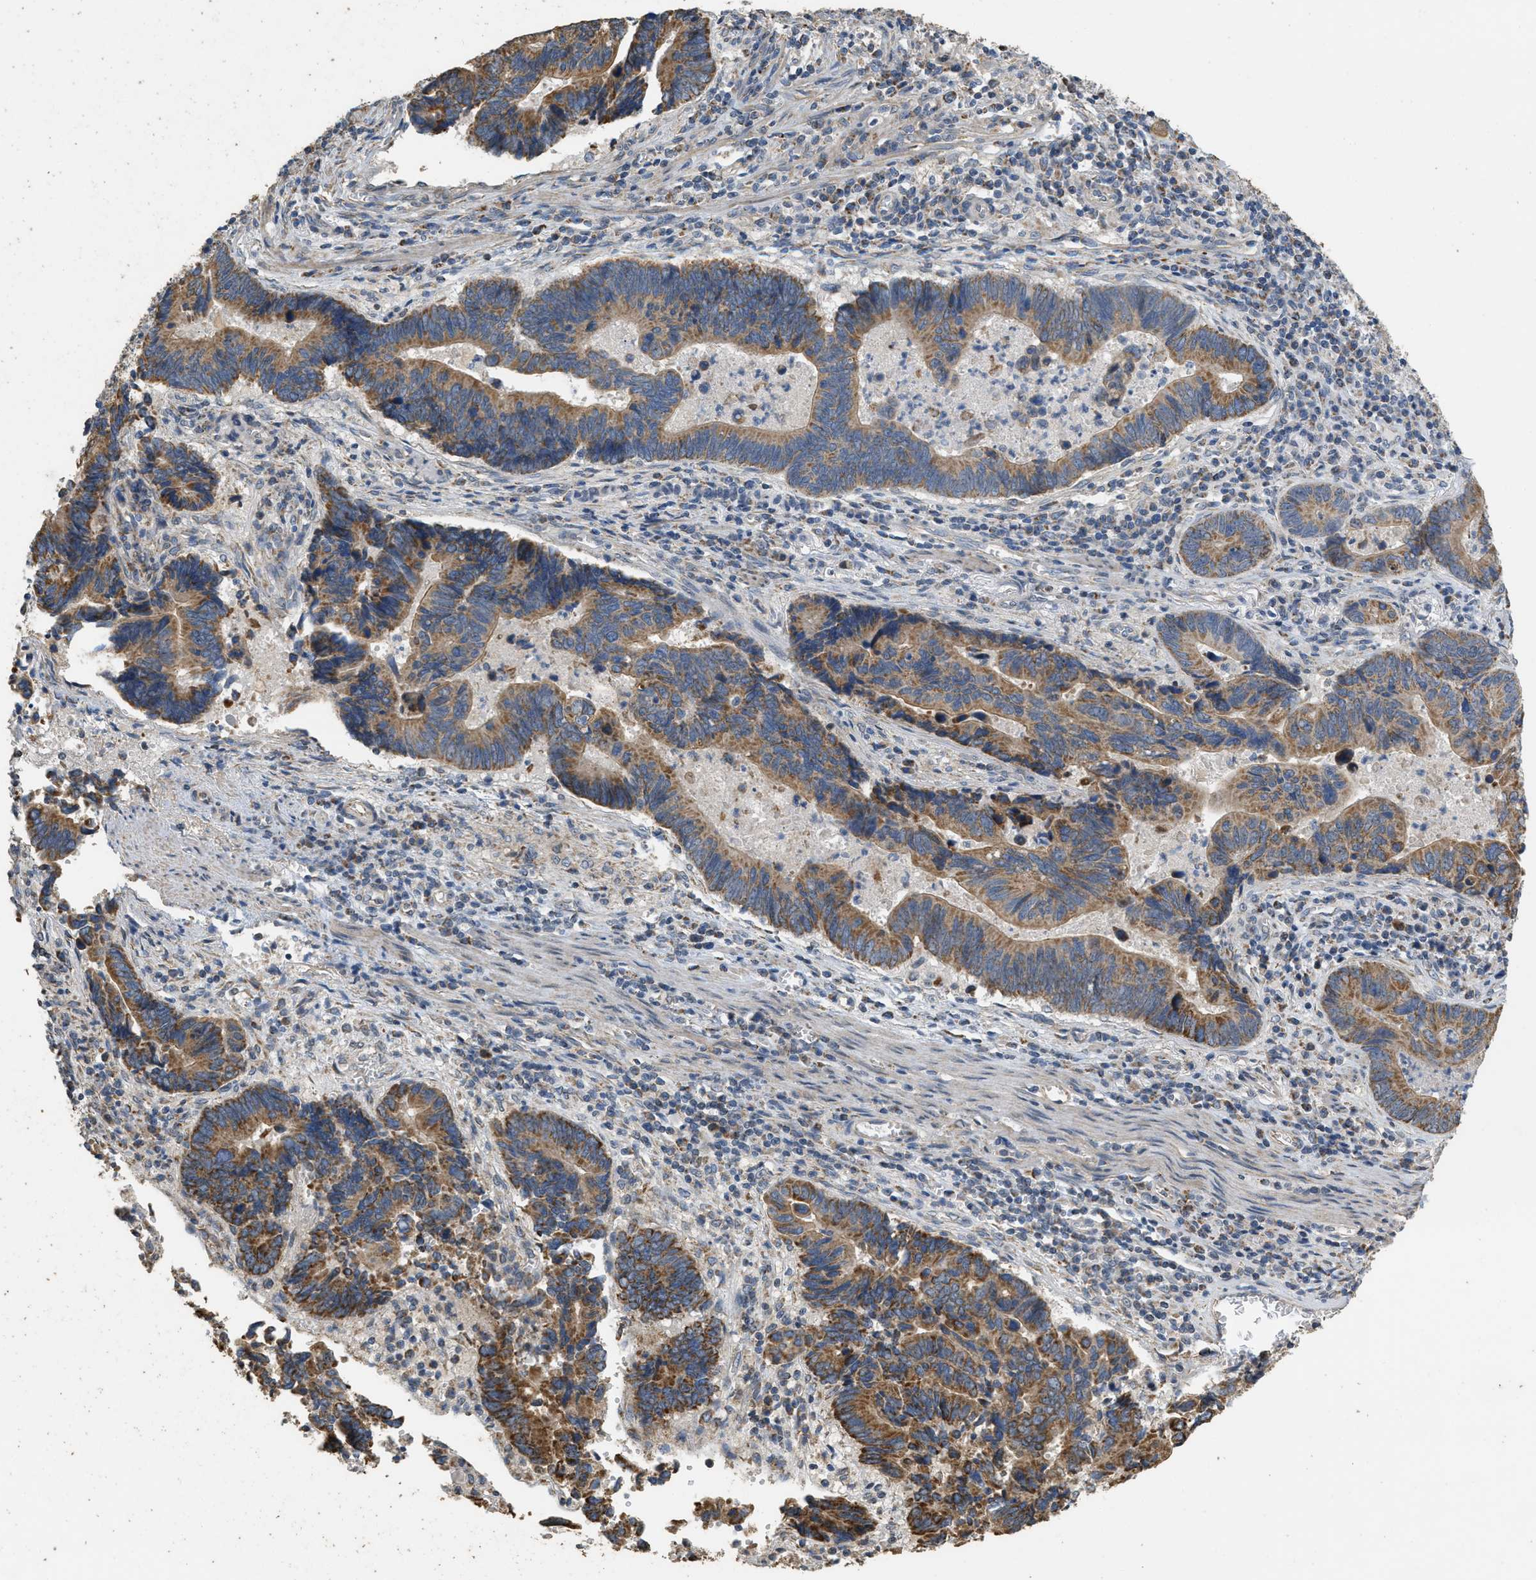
{"staining": {"intensity": "moderate", "quantity": ">75%", "location": "cytoplasmic/membranous"}, "tissue": "pancreatic cancer", "cell_type": "Tumor cells", "image_type": "cancer", "snomed": [{"axis": "morphology", "description": "Adenocarcinoma, NOS"}, {"axis": "topography", "description": "Pancreas"}], "caption": "IHC image of human pancreatic cancer stained for a protein (brown), which shows medium levels of moderate cytoplasmic/membranous staining in about >75% of tumor cells.", "gene": "KCNA4", "patient": {"sex": "female", "age": 70}}